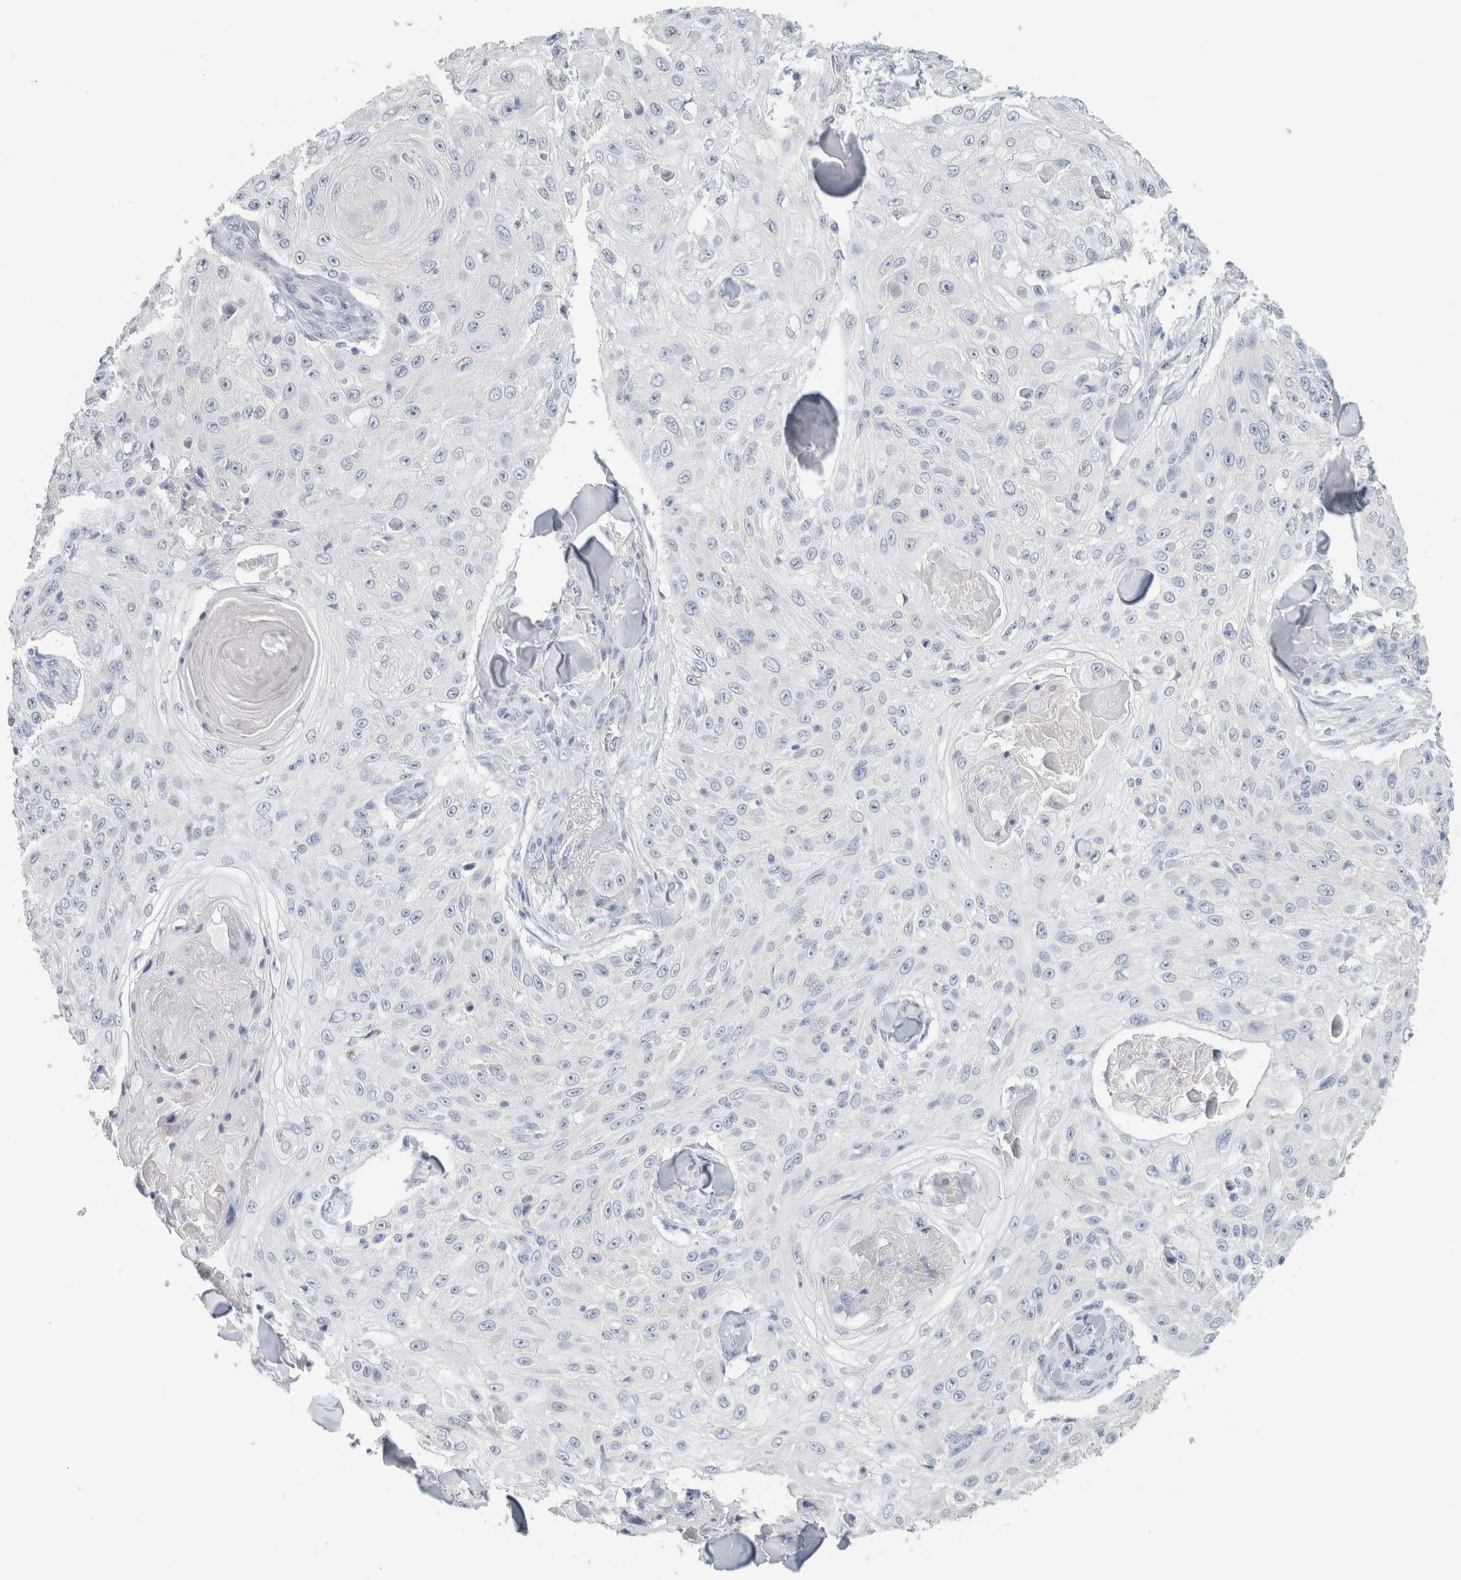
{"staining": {"intensity": "negative", "quantity": "none", "location": "none"}, "tissue": "skin cancer", "cell_type": "Tumor cells", "image_type": "cancer", "snomed": [{"axis": "morphology", "description": "Squamous cell carcinoma, NOS"}, {"axis": "topography", "description": "Skin"}], "caption": "The micrograph displays no staining of tumor cells in skin cancer.", "gene": "IL6", "patient": {"sex": "male", "age": 86}}